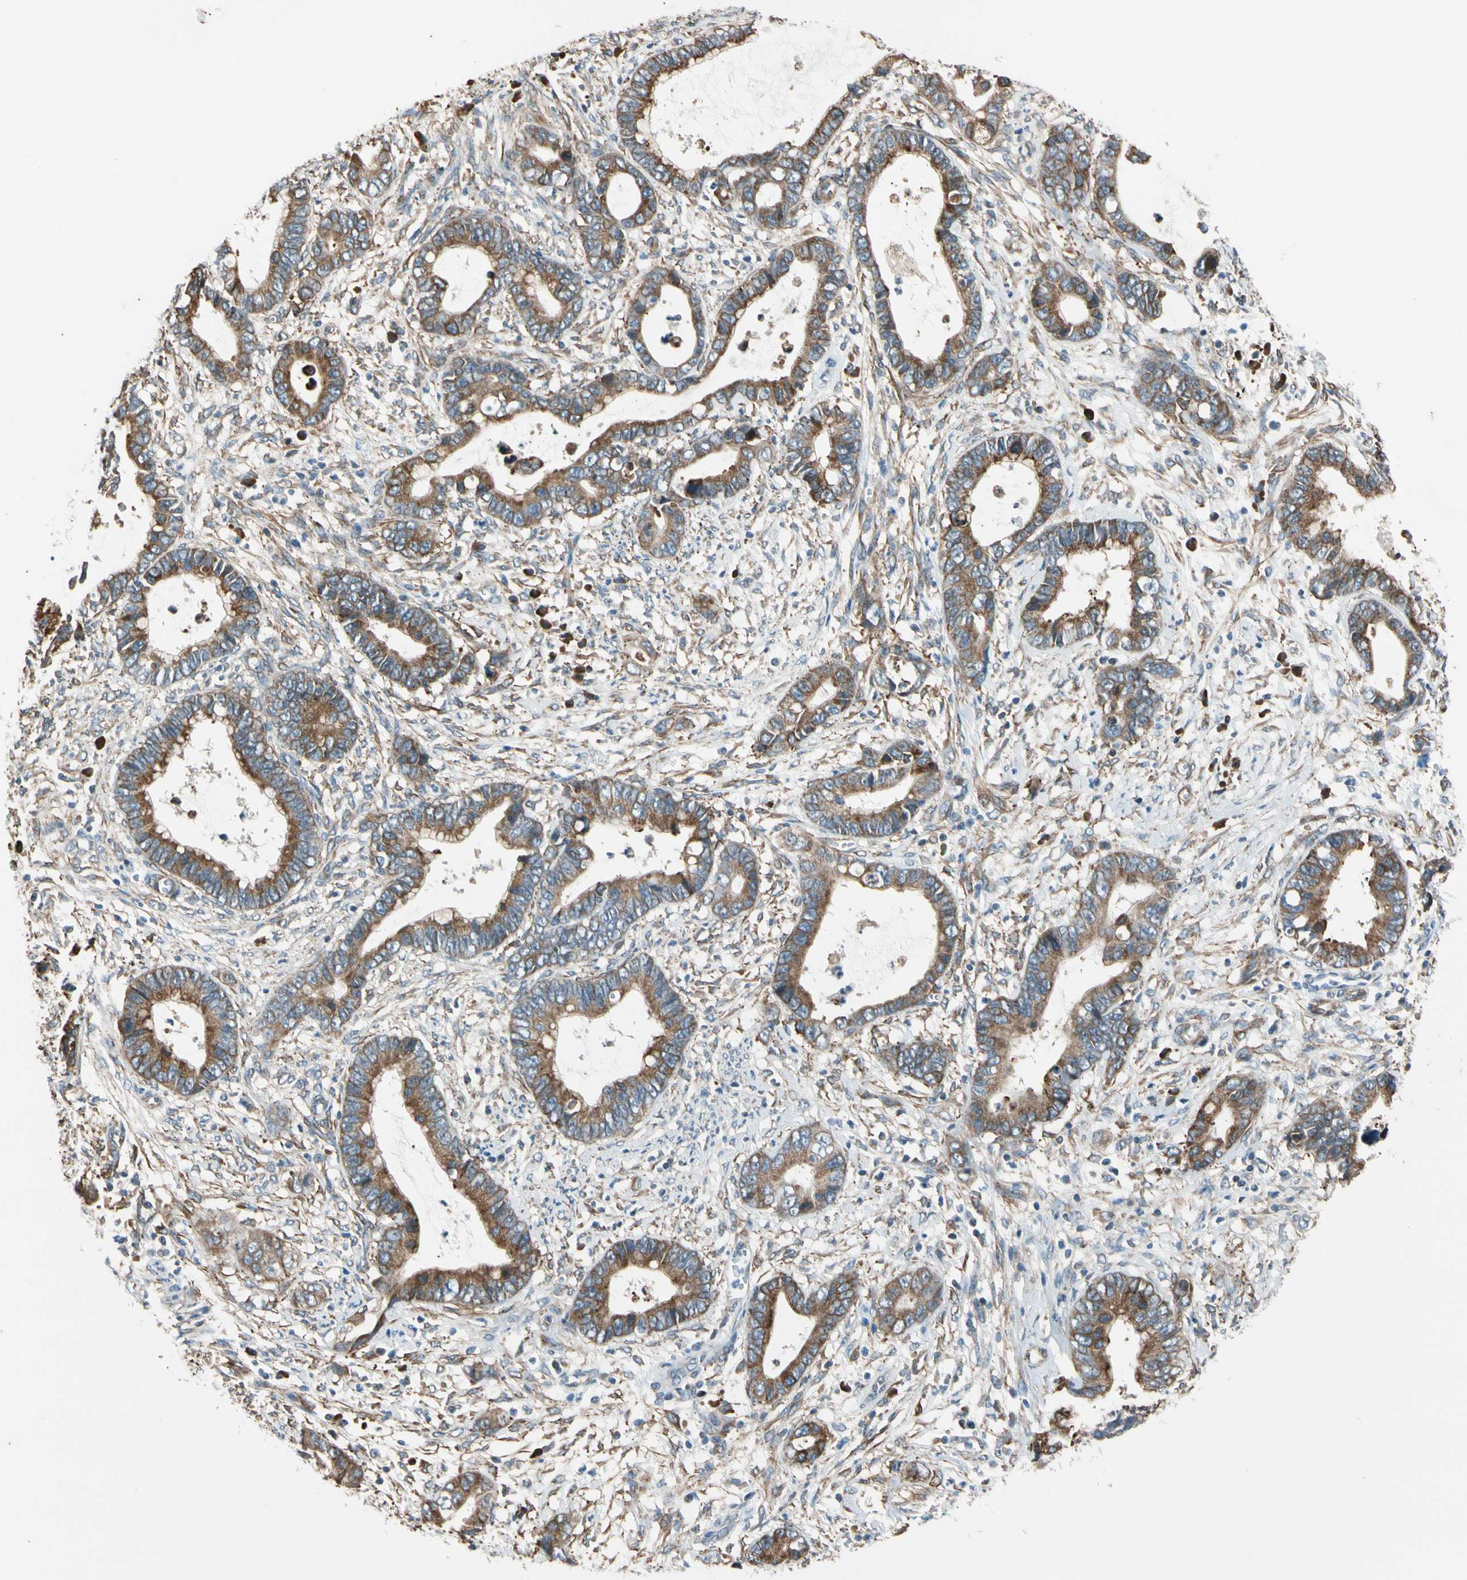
{"staining": {"intensity": "strong", "quantity": ">75%", "location": "cytoplasmic/membranous"}, "tissue": "cervical cancer", "cell_type": "Tumor cells", "image_type": "cancer", "snomed": [{"axis": "morphology", "description": "Adenocarcinoma, NOS"}, {"axis": "topography", "description": "Cervix"}], "caption": "High-power microscopy captured an immunohistochemistry (IHC) image of cervical cancer (adenocarcinoma), revealing strong cytoplasmic/membranous positivity in about >75% of tumor cells.", "gene": "LIMK2", "patient": {"sex": "female", "age": 44}}